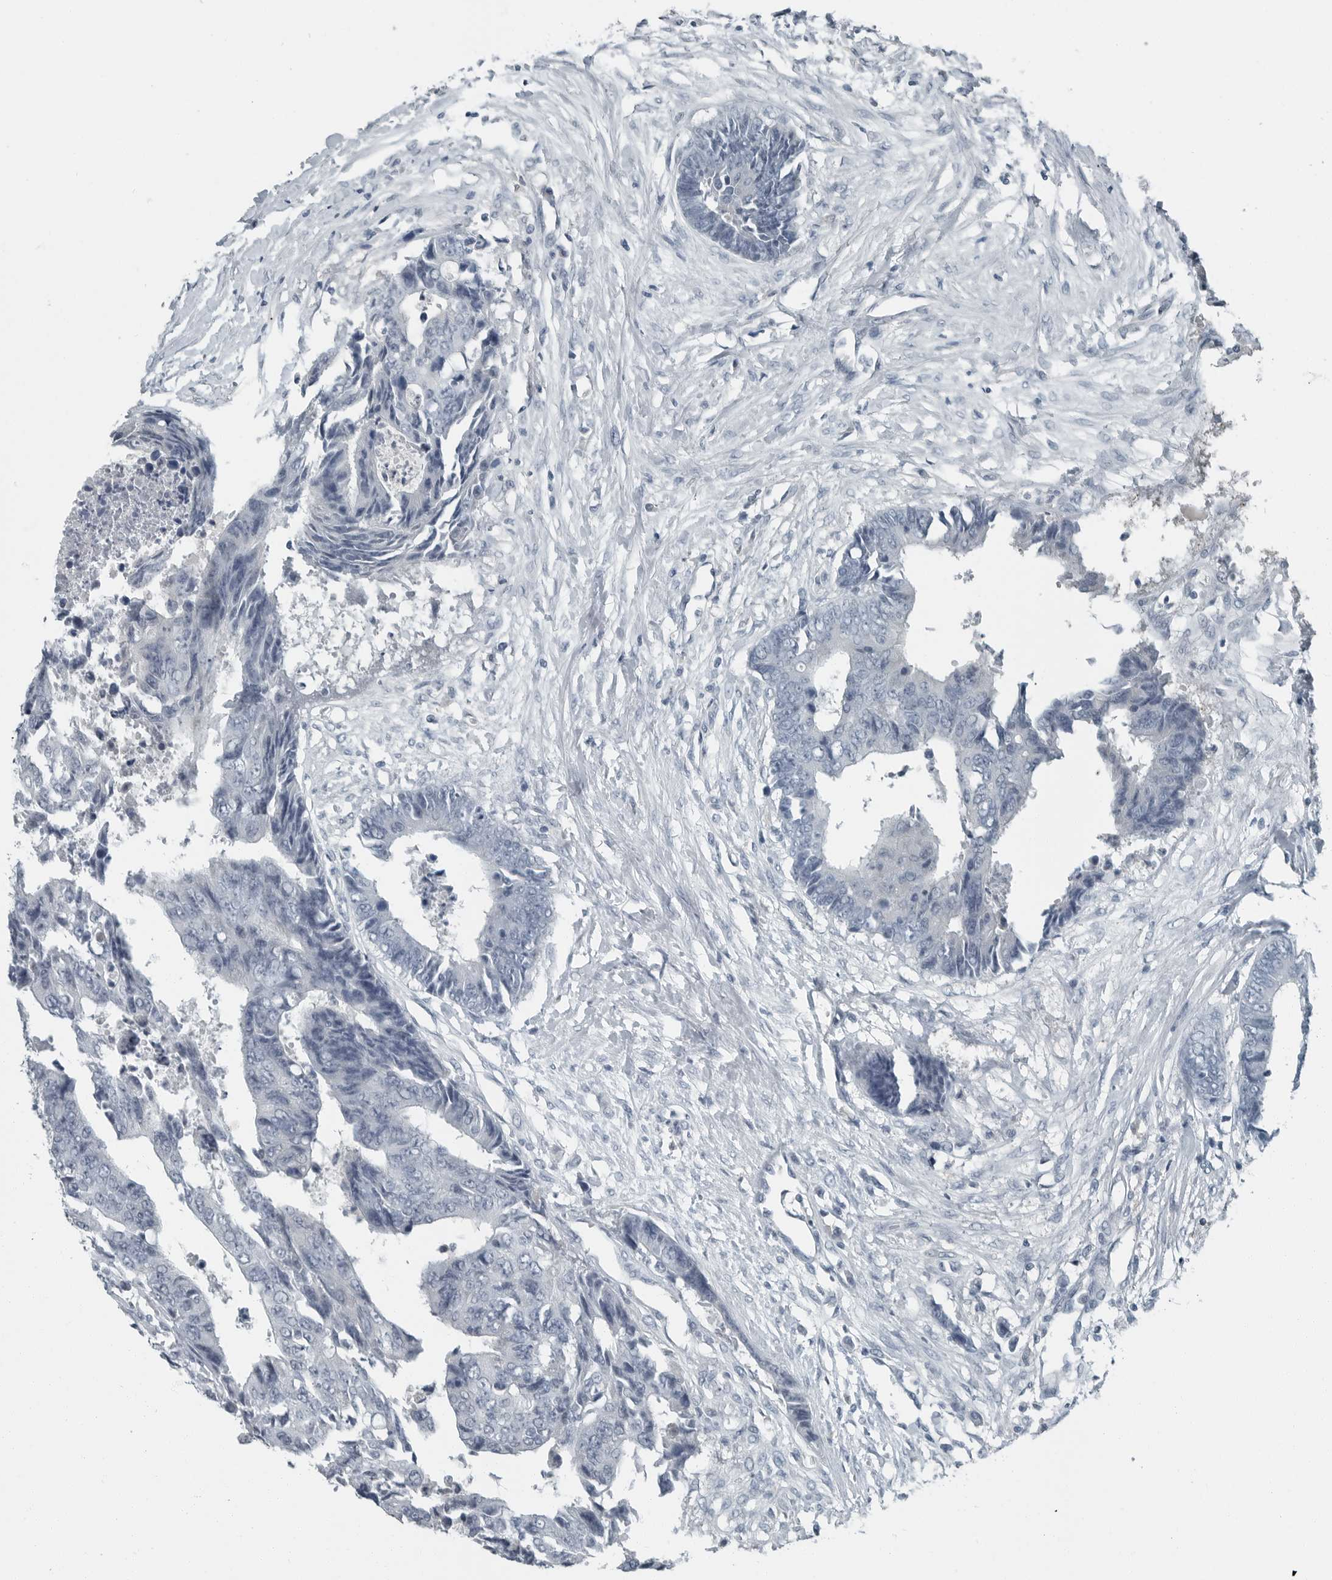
{"staining": {"intensity": "negative", "quantity": "none", "location": "none"}, "tissue": "colorectal cancer", "cell_type": "Tumor cells", "image_type": "cancer", "snomed": [{"axis": "morphology", "description": "Adenocarcinoma, NOS"}, {"axis": "topography", "description": "Rectum"}], "caption": "The immunohistochemistry (IHC) image has no significant positivity in tumor cells of colorectal cancer tissue.", "gene": "KYAT1", "patient": {"sex": "male", "age": 84}}